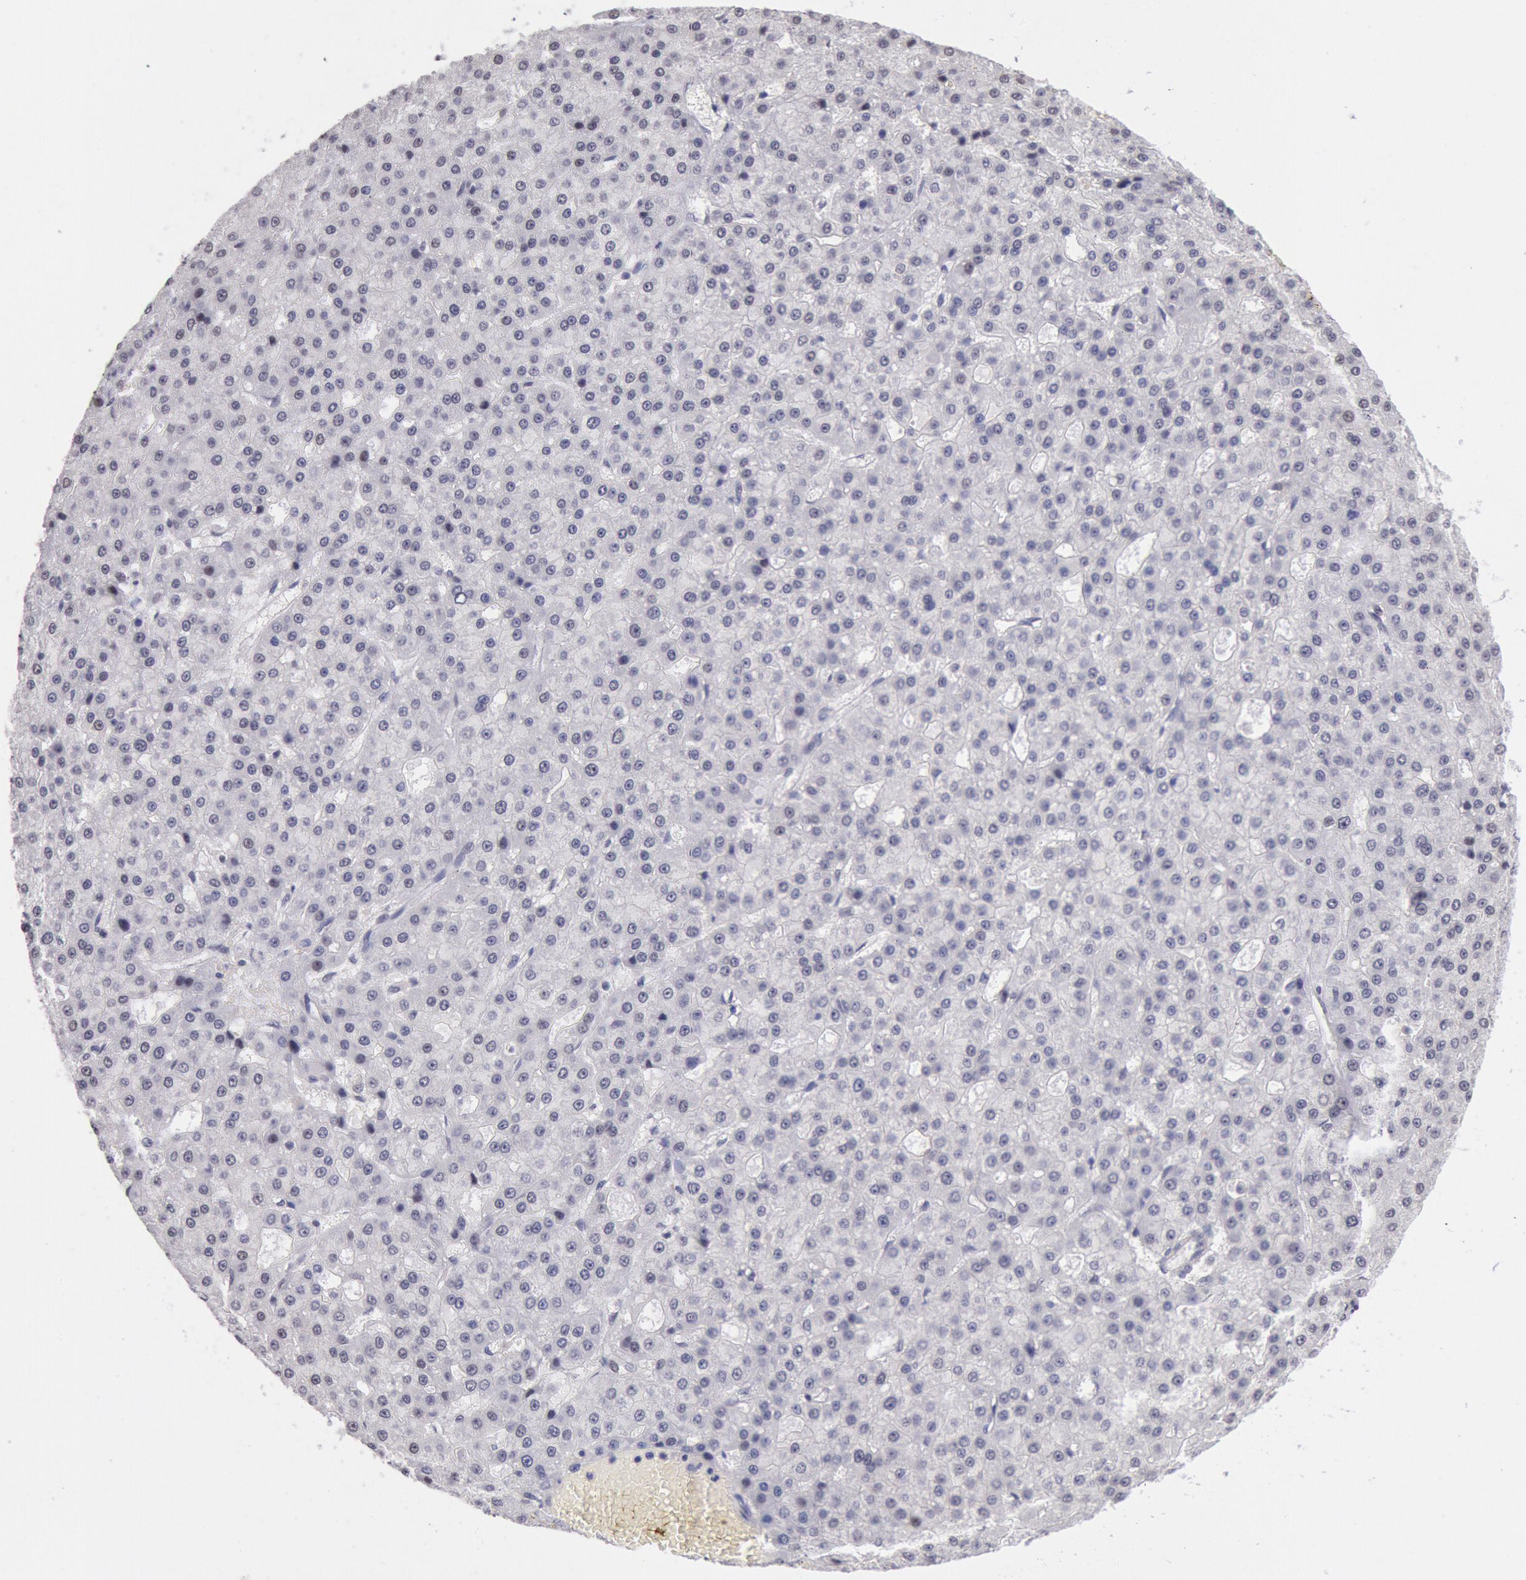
{"staining": {"intensity": "negative", "quantity": "none", "location": "none"}, "tissue": "liver cancer", "cell_type": "Tumor cells", "image_type": "cancer", "snomed": [{"axis": "morphology", "description": "Carcinoma, Hepatocellular, NOS"}, {"axis": "topography", "description": "Liver"}], "caption": "Immunohistochemistry of liver cancer demonstrates no staining in tumor cells.", "gene": "MYH7", "patient": {"sex": "male", "age": 47}}